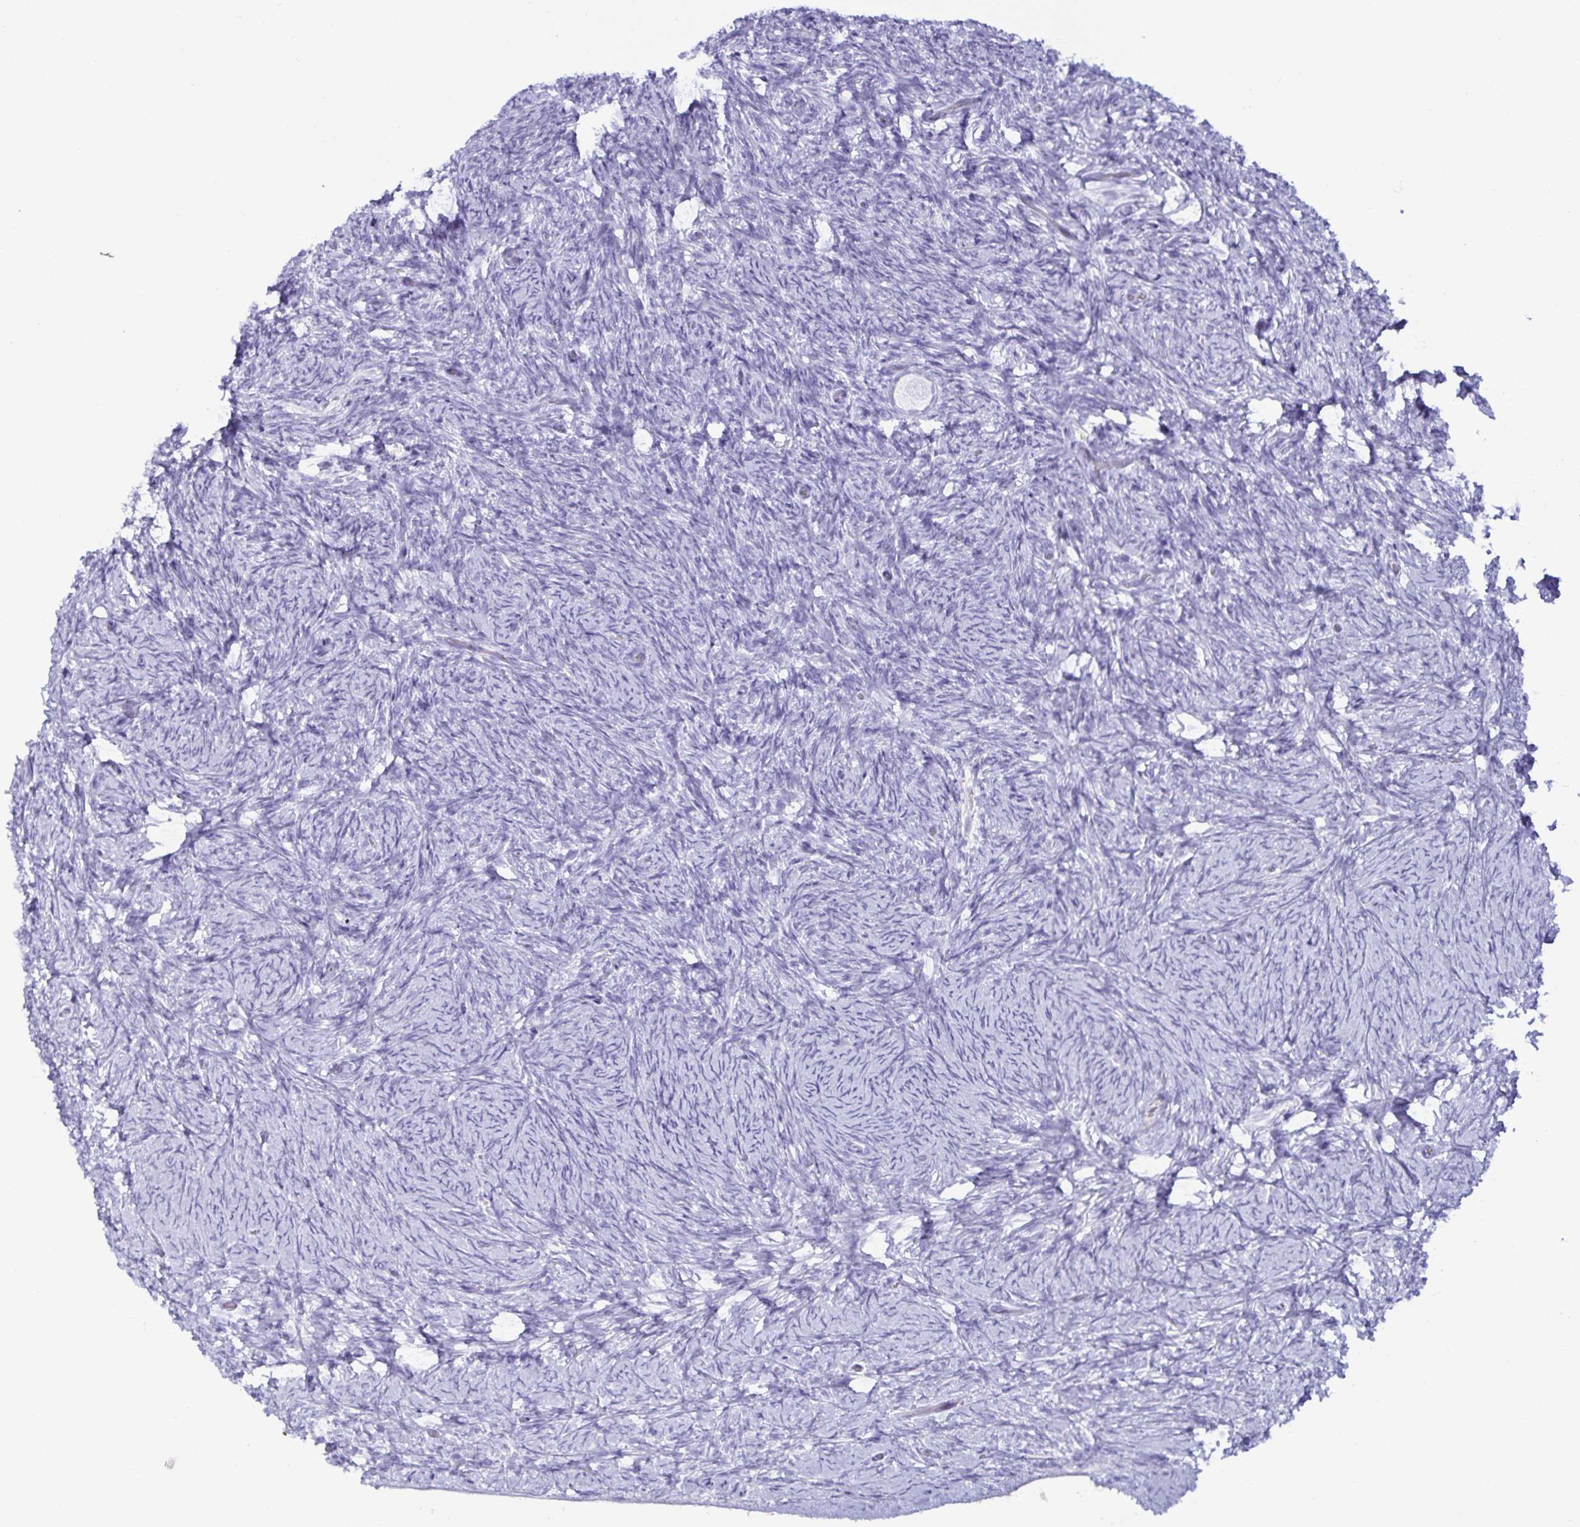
{"staining": {"intensity": "negative", "quantity": "none", "location": "none"}, "tissue": "ovary", "cell_type": "Follicle cells", "image_type": "normal", "snomed": [{"axis": "morphology", "description": "Normal tissue, NOS"}, {"axis": "topography", "description": "Ovary"}], "caption": "A high-resolution histopathology image shows IHC staining of normal ovary, which displays no significant positivity in follicle cells.", "gene": "SPAG4", "patient": {"sex": "female", "age": 34}}